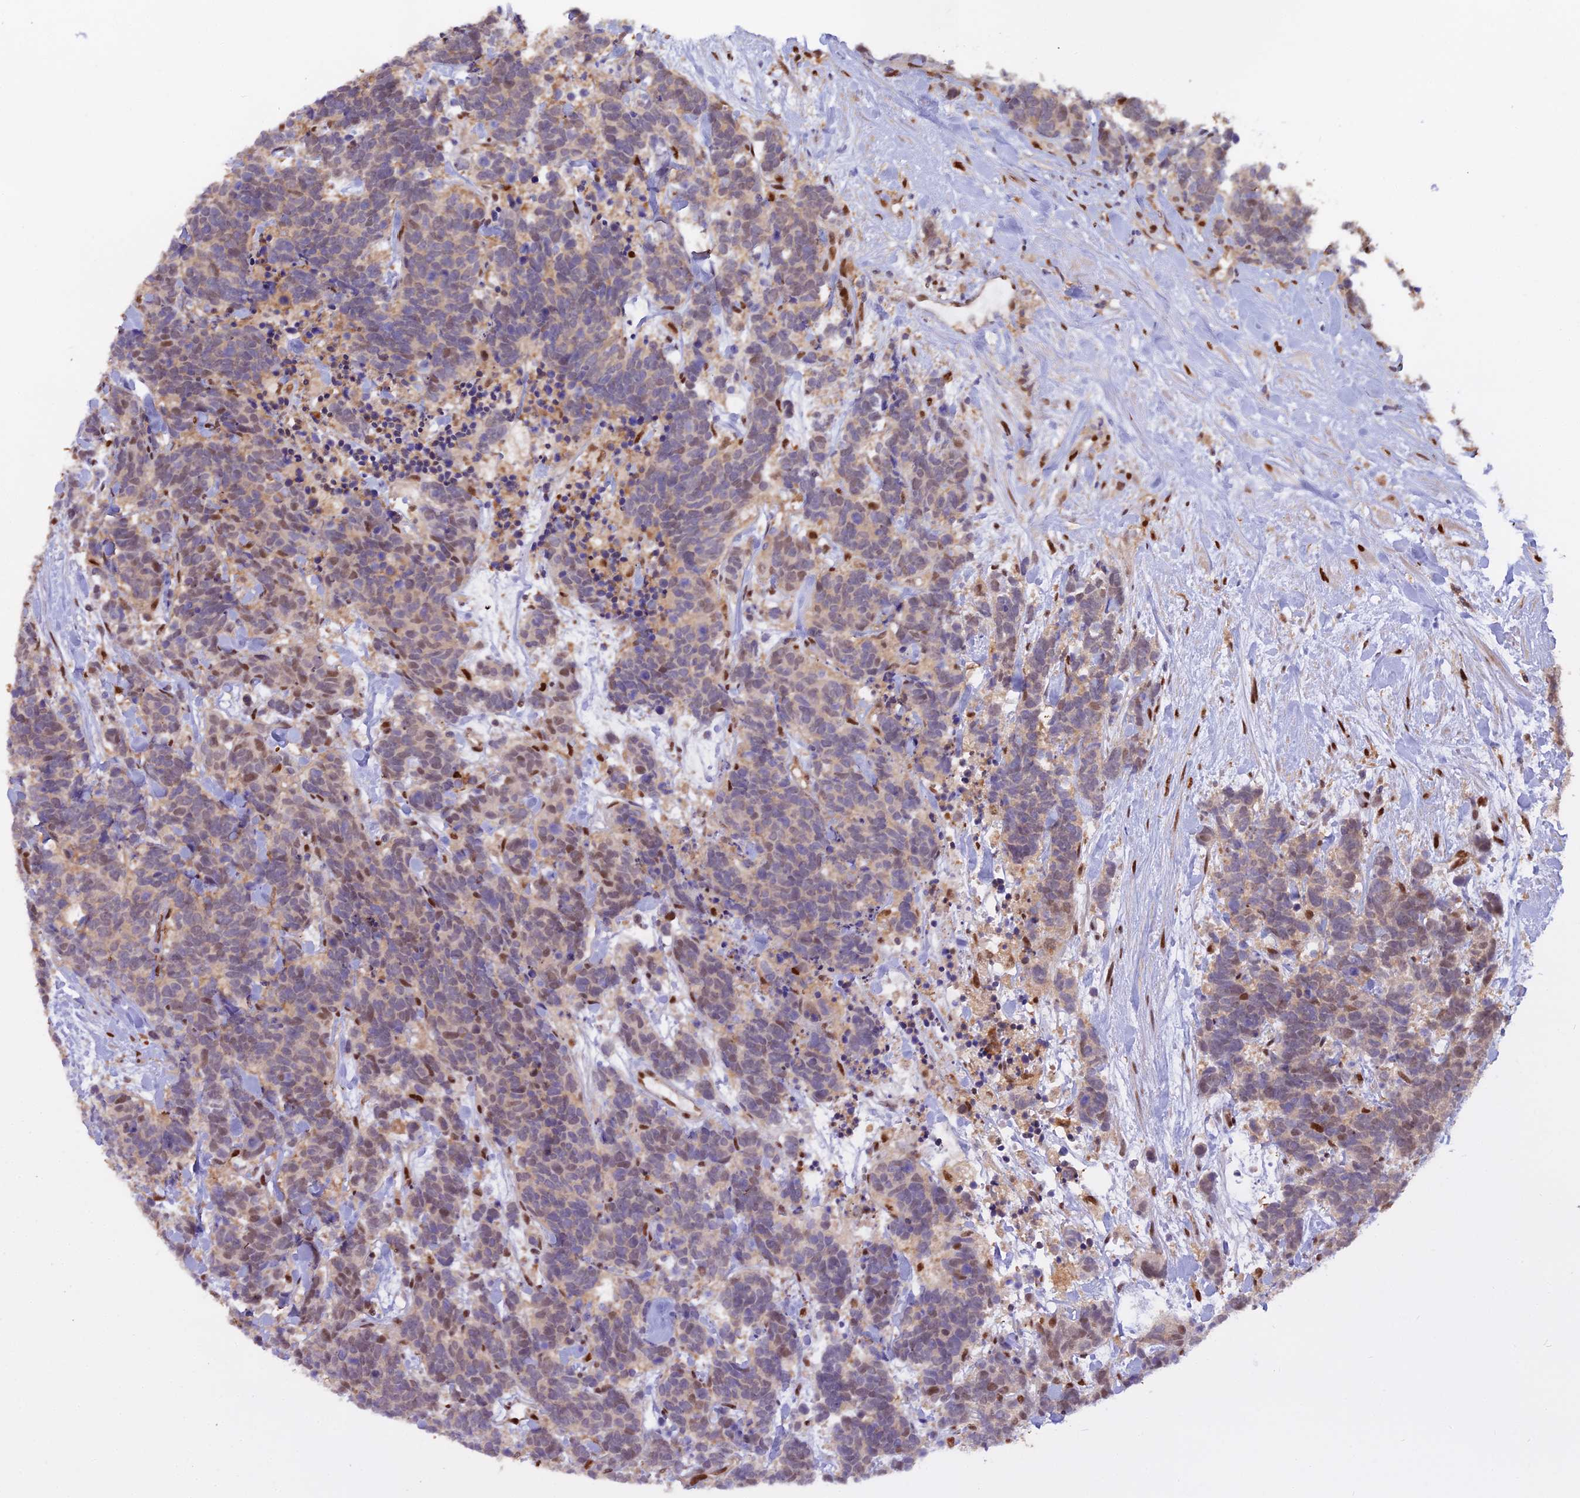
{"staining": {"intensity": "weak", "quantity": "25%-75%", "location": "nuclear"}, "tissue": "carcinoid", "cell_type": "Tumor cells", "image_type": "cancer", "snomed": [{"axis": "morphology", "description": "Carcinoma, NOS"}, {"axis": "morphology", "description": "Carcinoid, malignant, NOS"}, {"axis": "topography", "description": "Prostate"}], "caption": "This histopathology image demonstrates carcinoid stained with IHC to label a protein in brown. The nuclear of tumor cells show weak positivity for the protein. Nuclei are counter-stained blue.", "gene": "NPEPL1", "patient": {"sex": "male", "age": 57}}